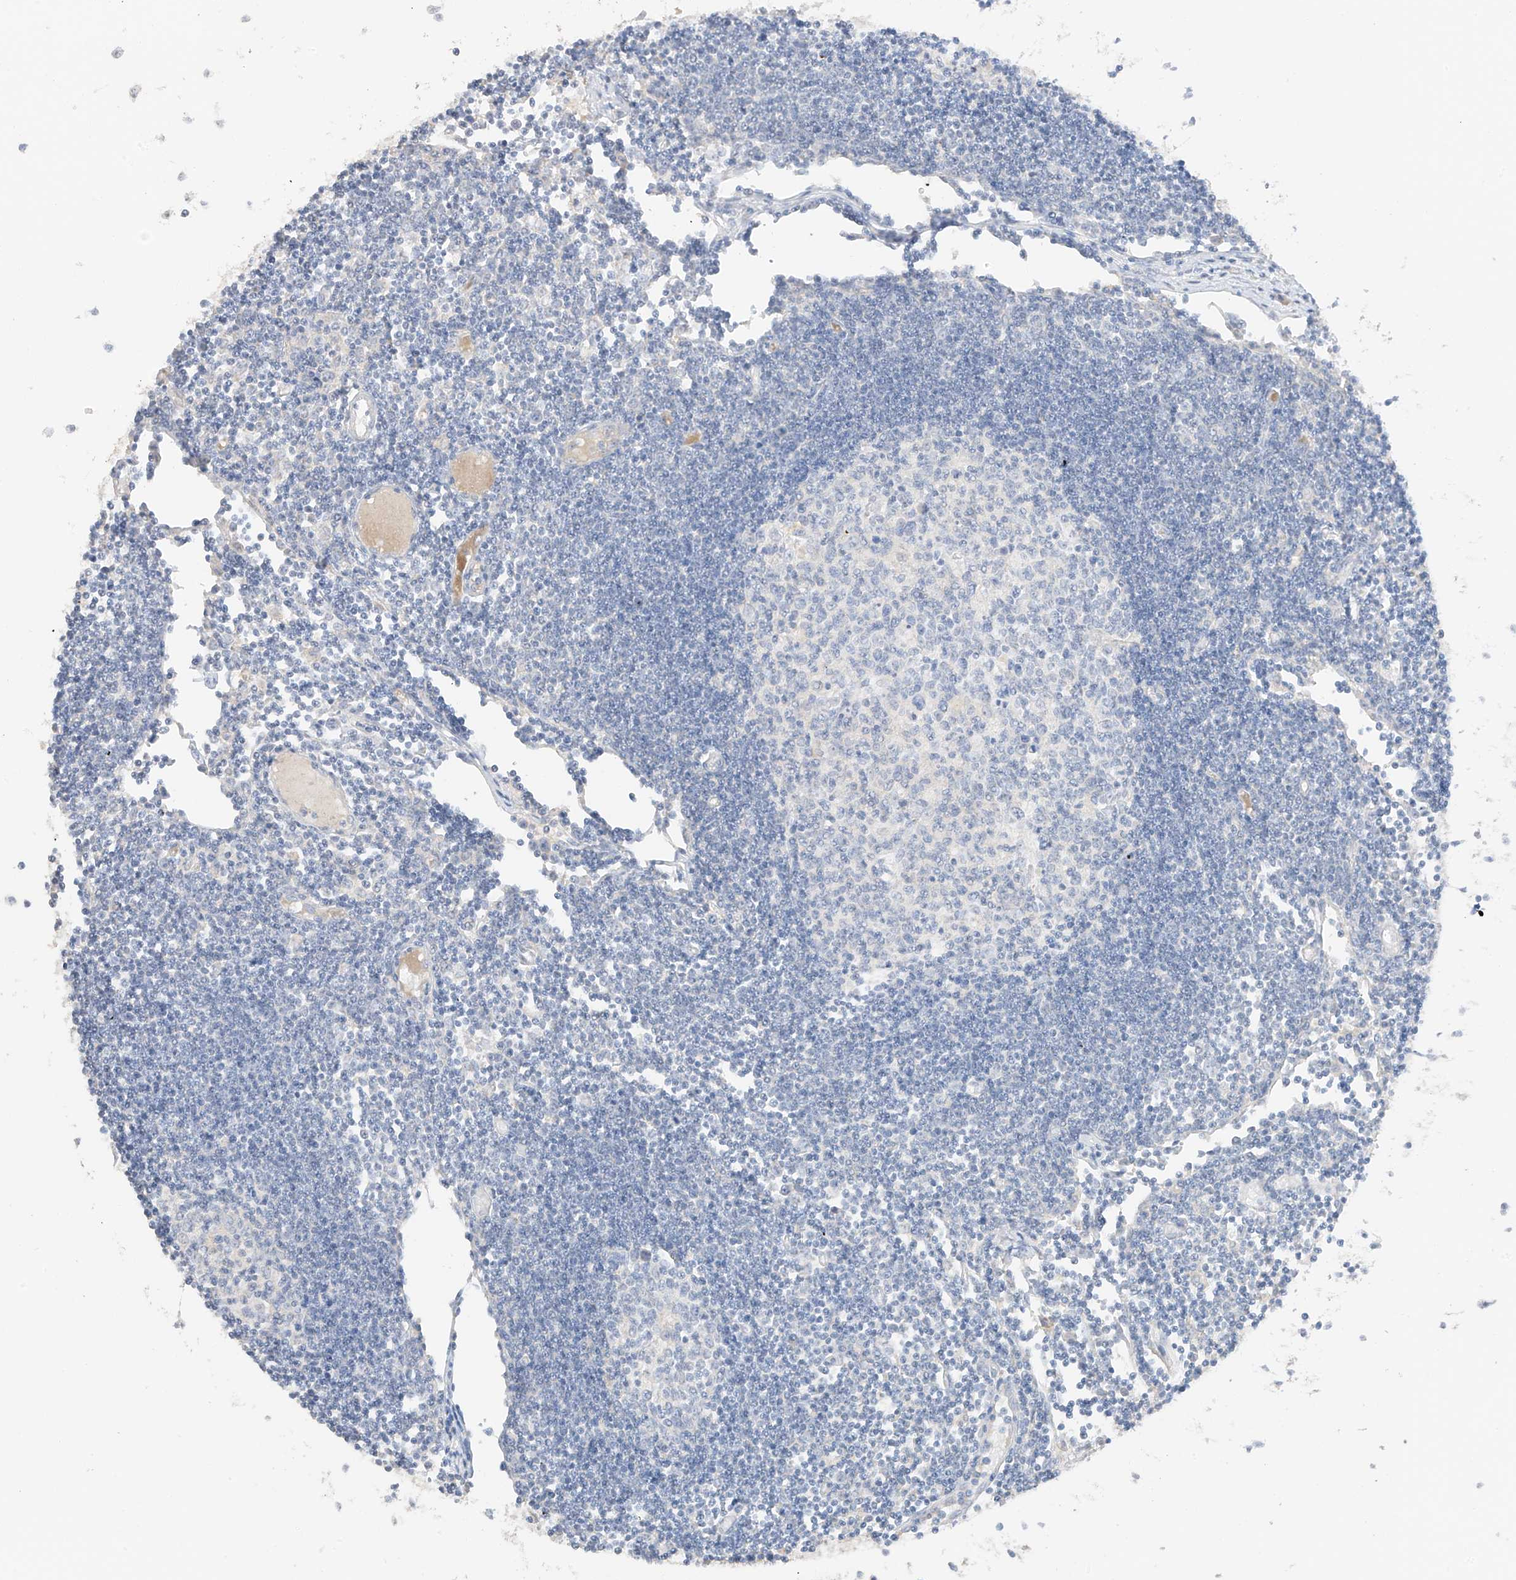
{"staining": {"intensity": "negative", "quantity": "none", "location": "none"}, "tissue": "lymph node", "cell_type": "Germinal center cells", "image_type": "normal", "snomed": [{"axis": "morphology", "description": "Normal tissue, NOS"}, {"axis": "topography", "description": "Lymph node"}], "caption": "Benign lymph node was stained to show a protein in brown. There is no significant staining in germinal center cells. Nuclei are stained in blue.", "gene": "ZBTB41", "patient": {"sex": "female", "age": 11}}